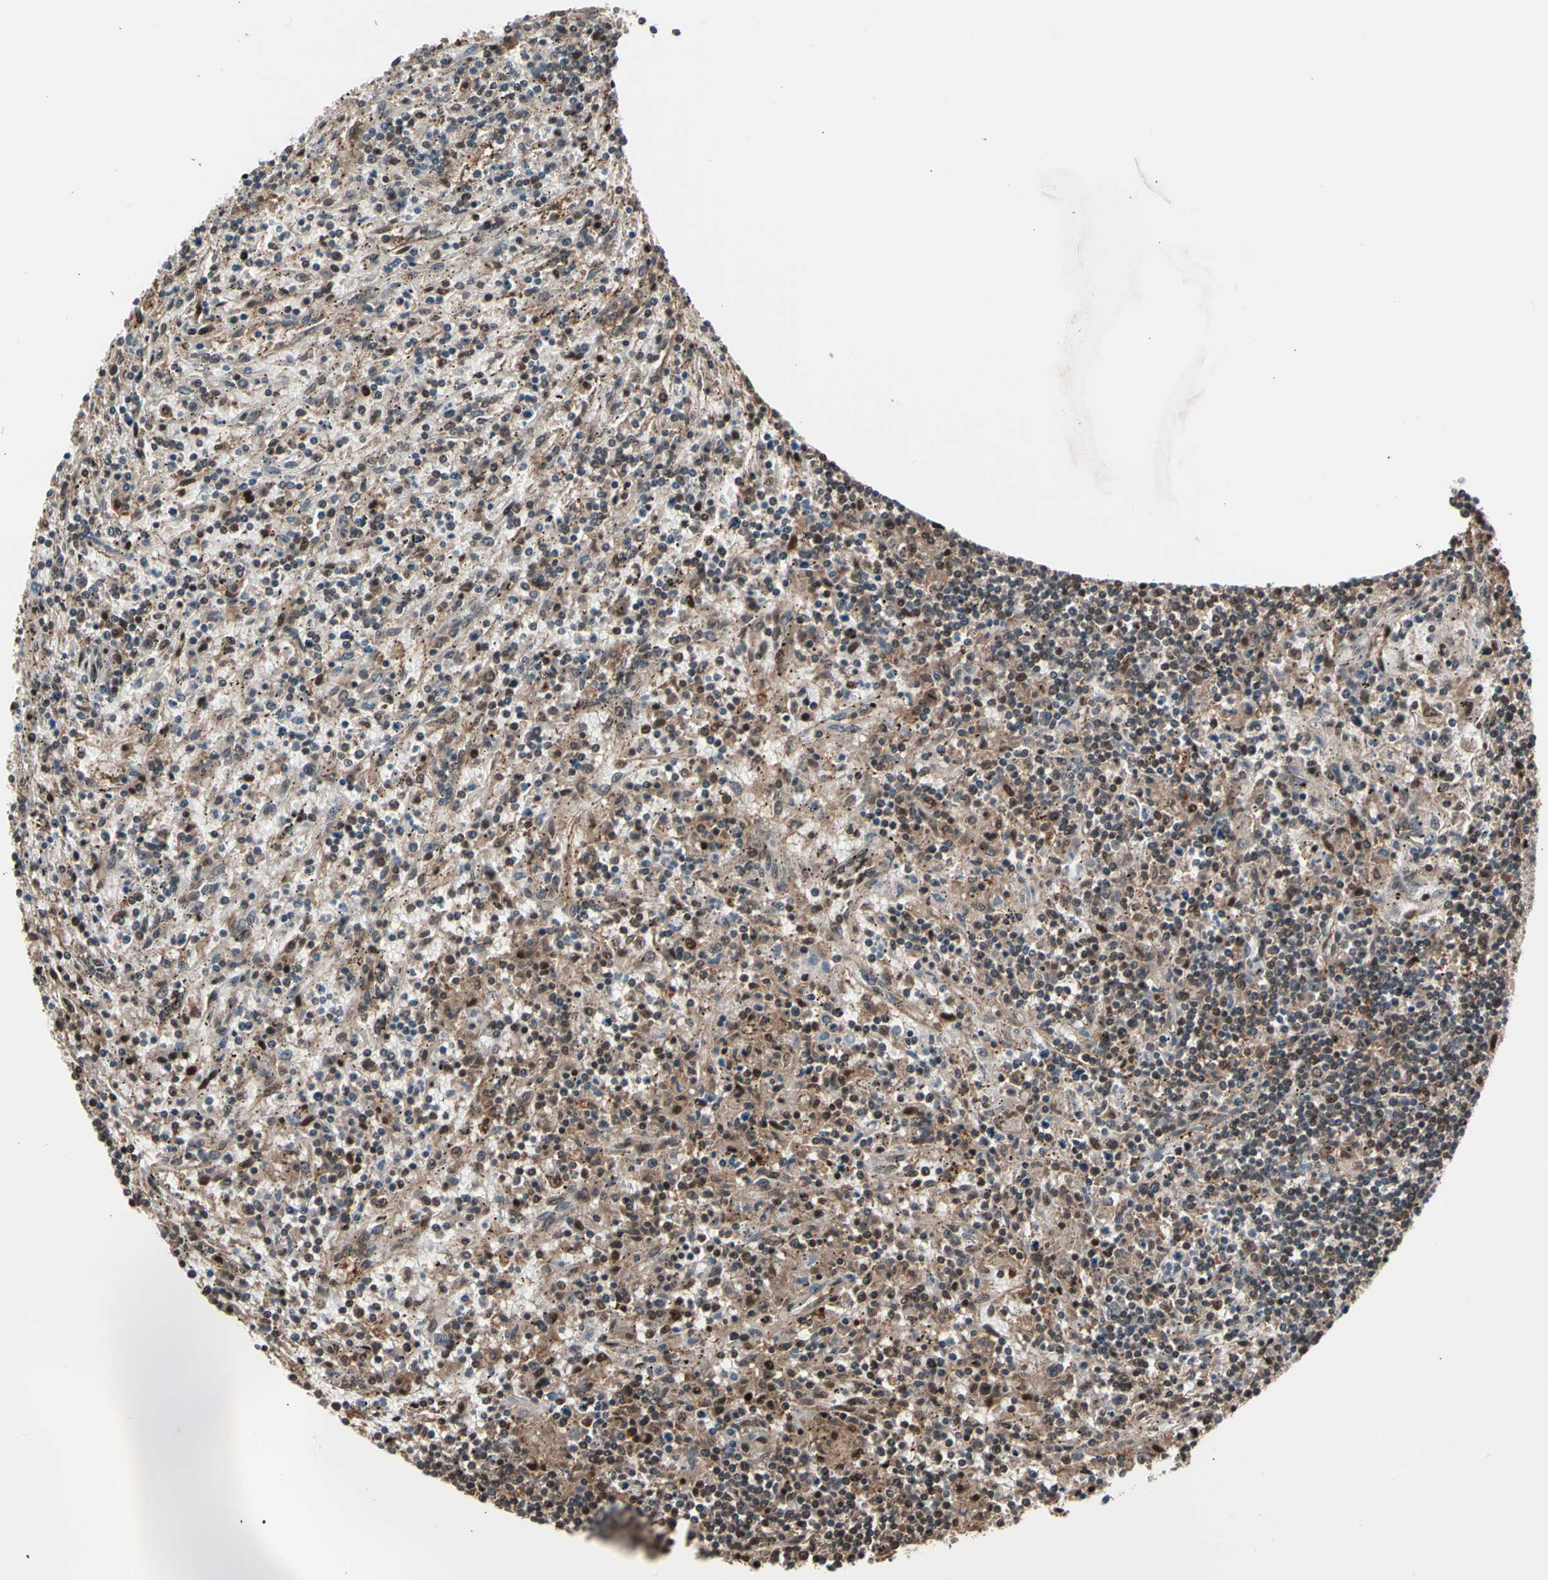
{"staining": {"intensity": "weak", "quantity": ">75%", "location": "cytoplasmic/membranous,nuclear"}, "tissue": "lymphoma", "cell_type": "Tumor cells", "image_type": "cancer", "snomed": [{"axis": "morphology", "description": "Malignant lymphoma, non-Hodgkin's type, Low grade"}, {"axis": "topography", "description": "Spleen"}], "caption": "Protein expression analysis of lymphoma reveals weak cytoplasmic/membranous and nuclear positivity in approximately >75% of tumor cells.", "gene": "PSMA2", "patient": {"sex": "male", "age": 76}}